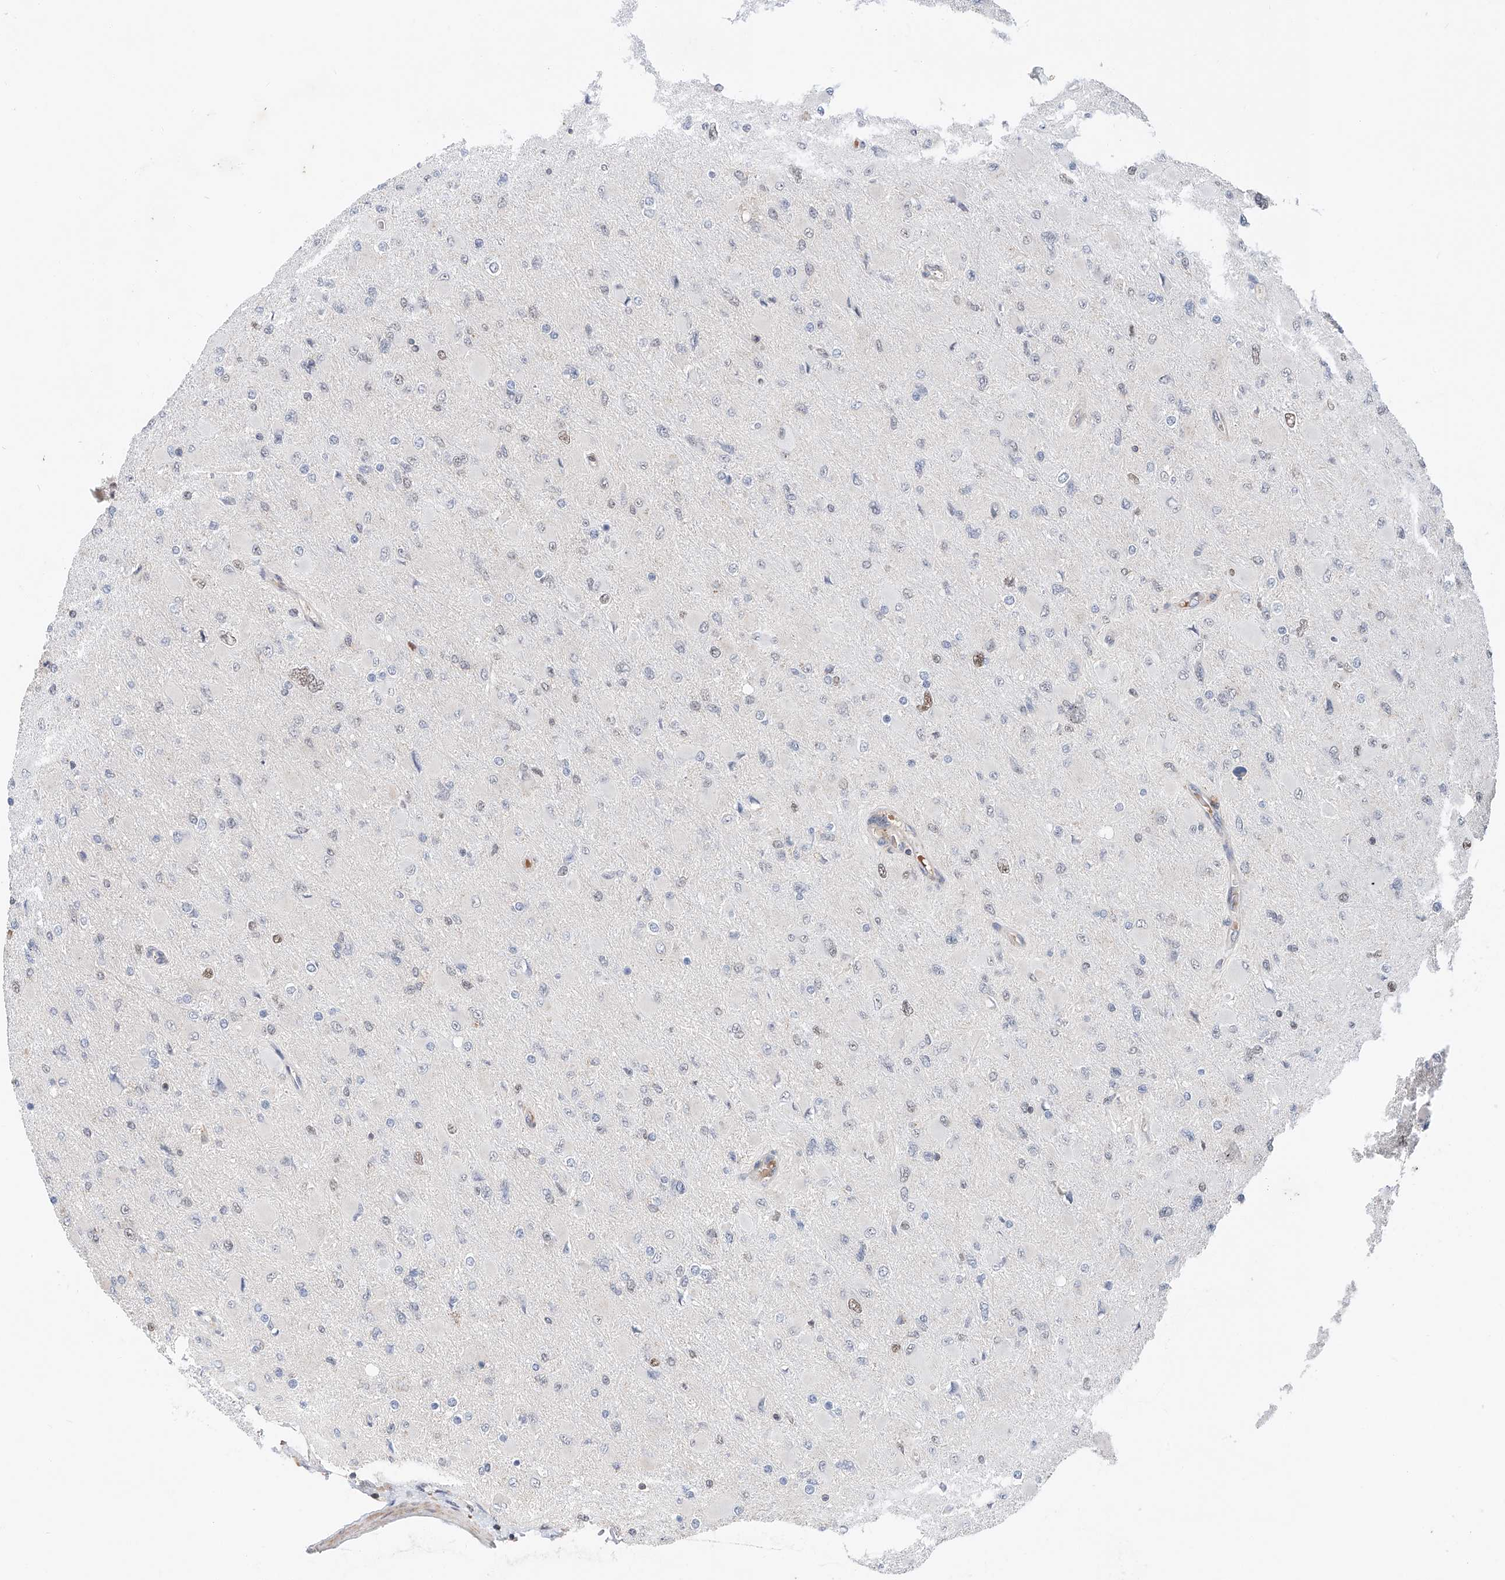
{"staining": {"intensity": "negative", "quantity": "none", "location": "none"}, "tissue": "glioma", "cell_type": "Tumor cells", "image_type": "cancer", "snomed": [{"axis": "morphology", "description": "Glioma, malignant, High grade"}, {"axis": "topography", "description": "Cerebral cortex"}], "caption": "Immunohistochemical staining of human glioma shows no significant staining in tumor cells.", "gene": "SNRNP200", "patient": {"sex": "female", "age": 36}}